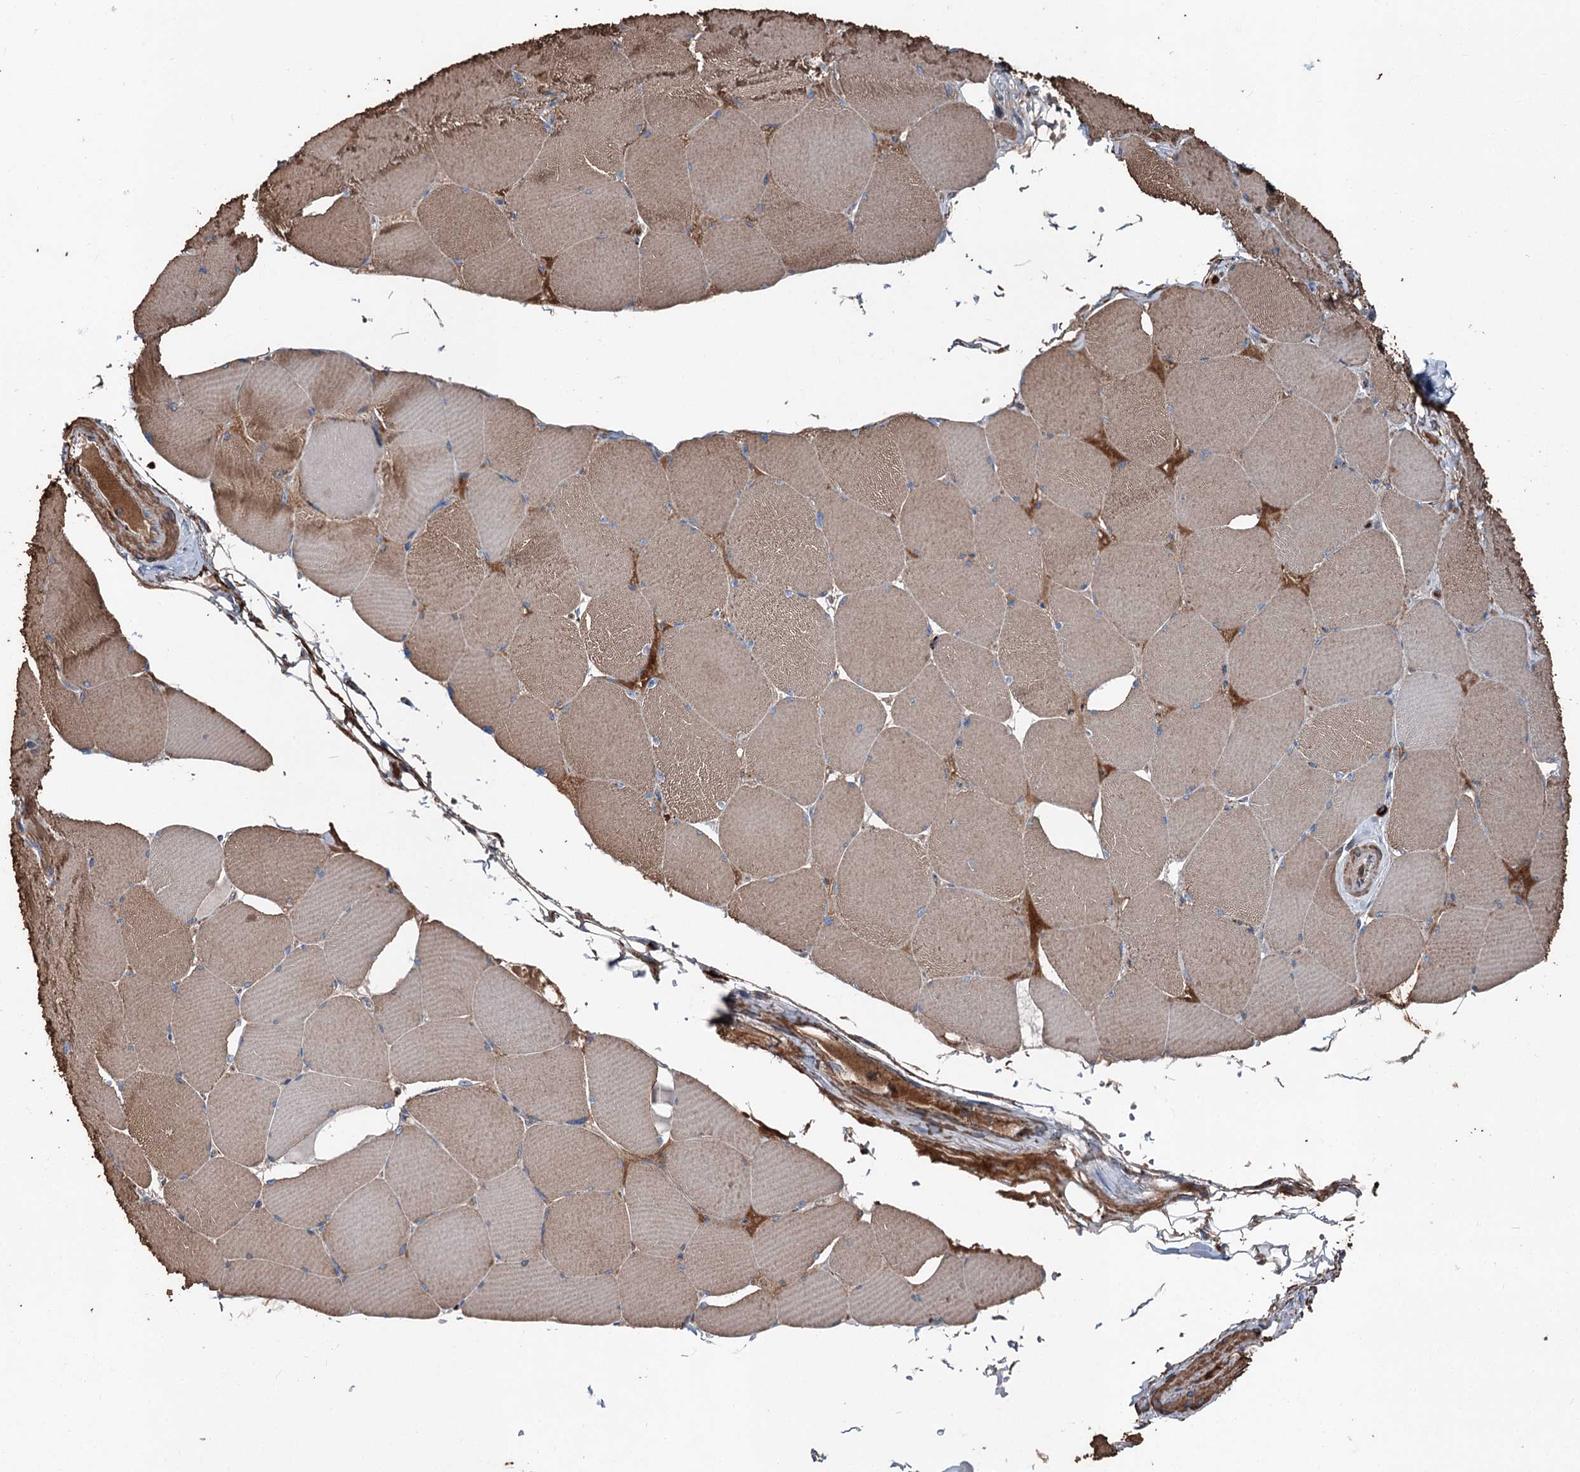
{"staining": {"intensity": "moderate", "quantity": ">75%", "location": "cytoplasmic/membranous"}, "tissue": "skeletal muscle", "cell_type": "Myocytes", "image_type": "normal", "snomed": [{"axis": "morphology", "description": "Normal tissue, NOS"}, {"axis": "topography", "description": "Skeletal muscle"}, {"axis": "topography", "description": "Head-Neck"}], "caption": "A brown stain labels moderate cytoplasmic/membranous expression of a protein in myocytes of unremarkable skeletal muscle. The staining was performed using DAB (3,3'-diaminobenzidine), with brown indicating positive protein expression. Nuclei are stained blue with hematoxylin.", "gene": "DDIAS", "patient": {"sex": "male", "age": 66}}